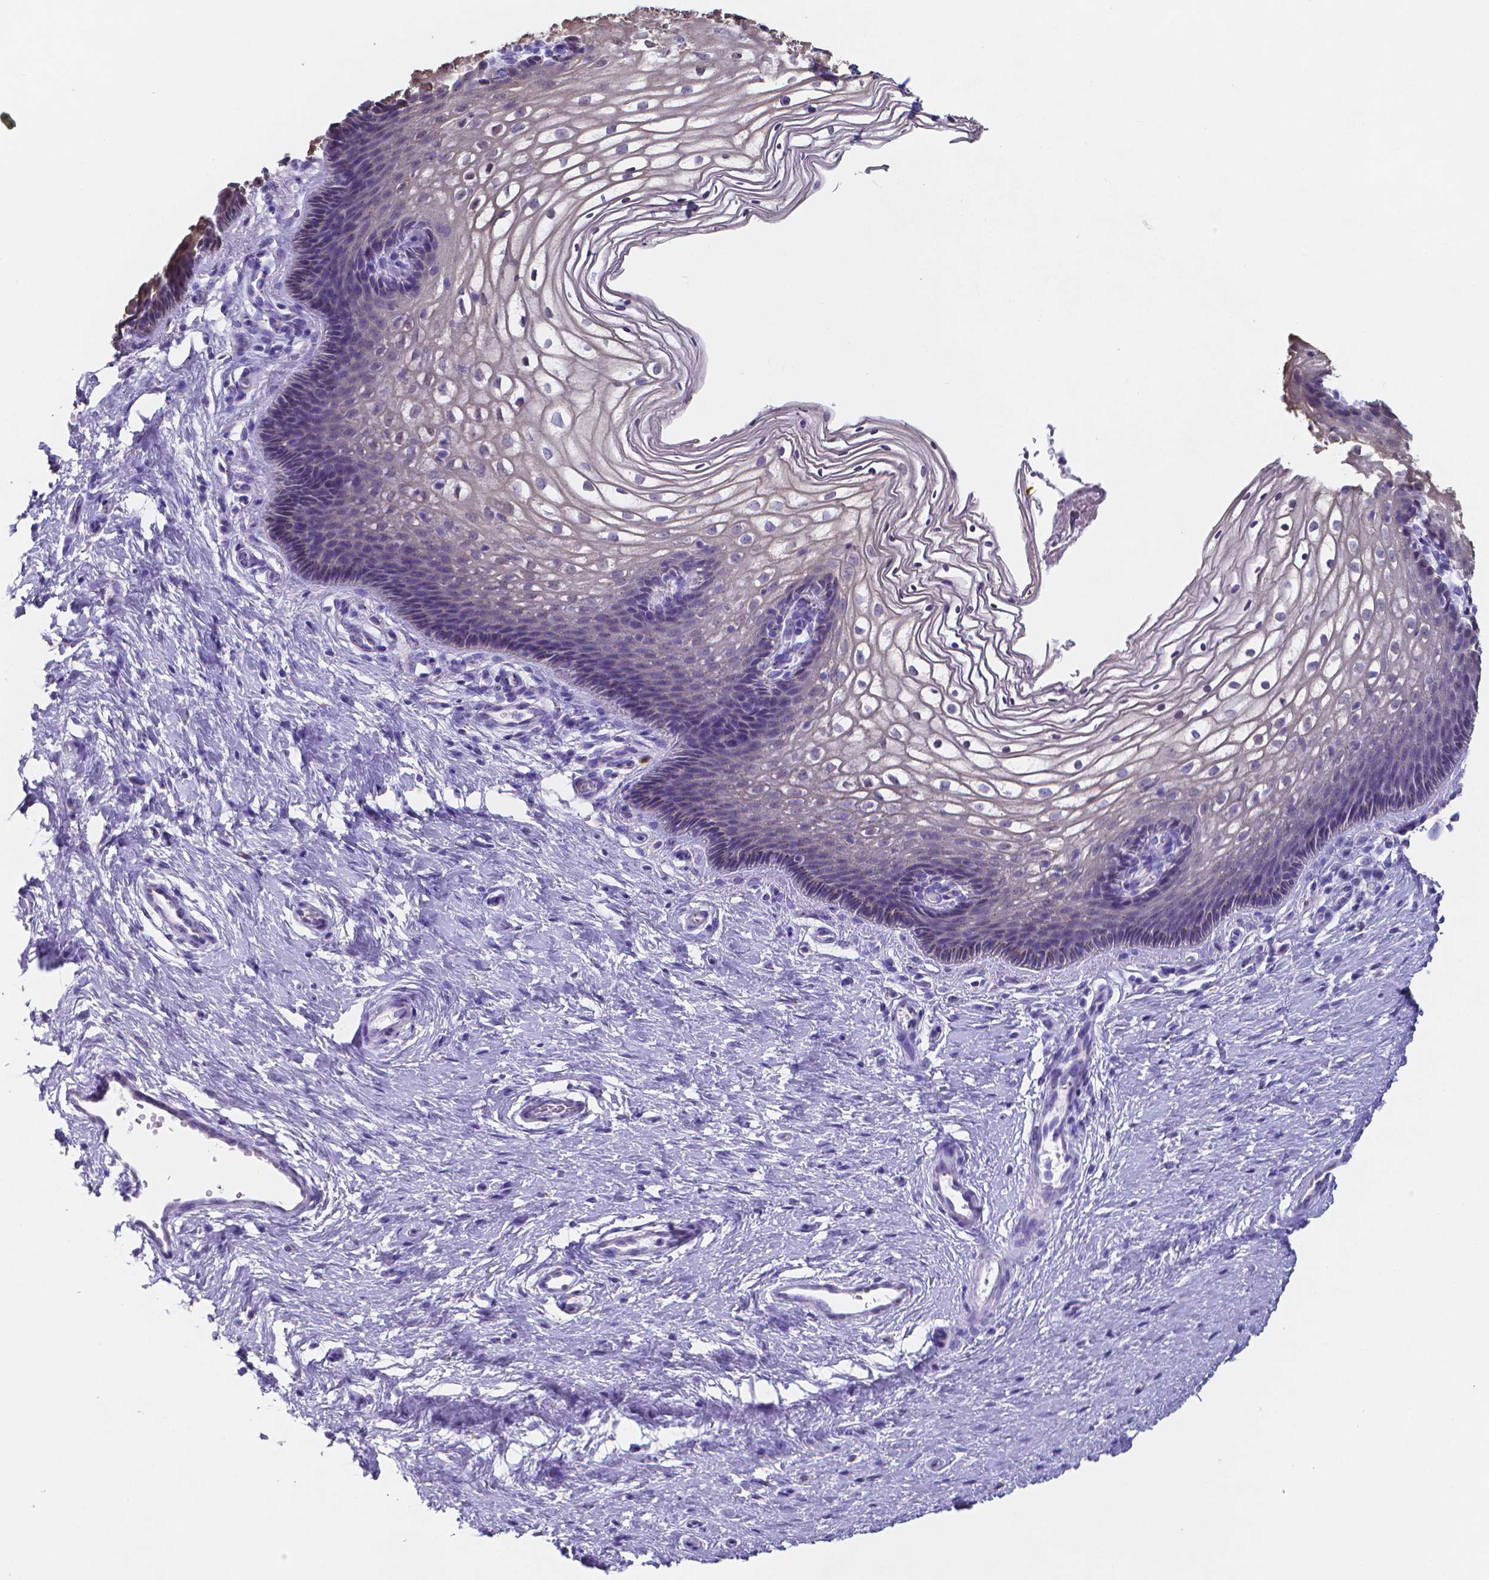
{"staining": {"intensity": "negative", "quantity": "none", "location": "none"}, "tissue": "cervix", "cell_type": "Glandular cells", "image_type": "normal", "snomed": [{"axis": "morphology", "description": "Normal tissue, NOS"}, {"axis": "topography", "description": "Cervix"}], "caption": "Glandular cells are negative for protein expression in benign human cervix. (Stains: DAB immunohistochemistry with hematoxylin counter stain, Microscopy: brightfield microscopy at high magnification).", "gene": "LRRC73", "patient": {"sex": "female", "age": 34}}